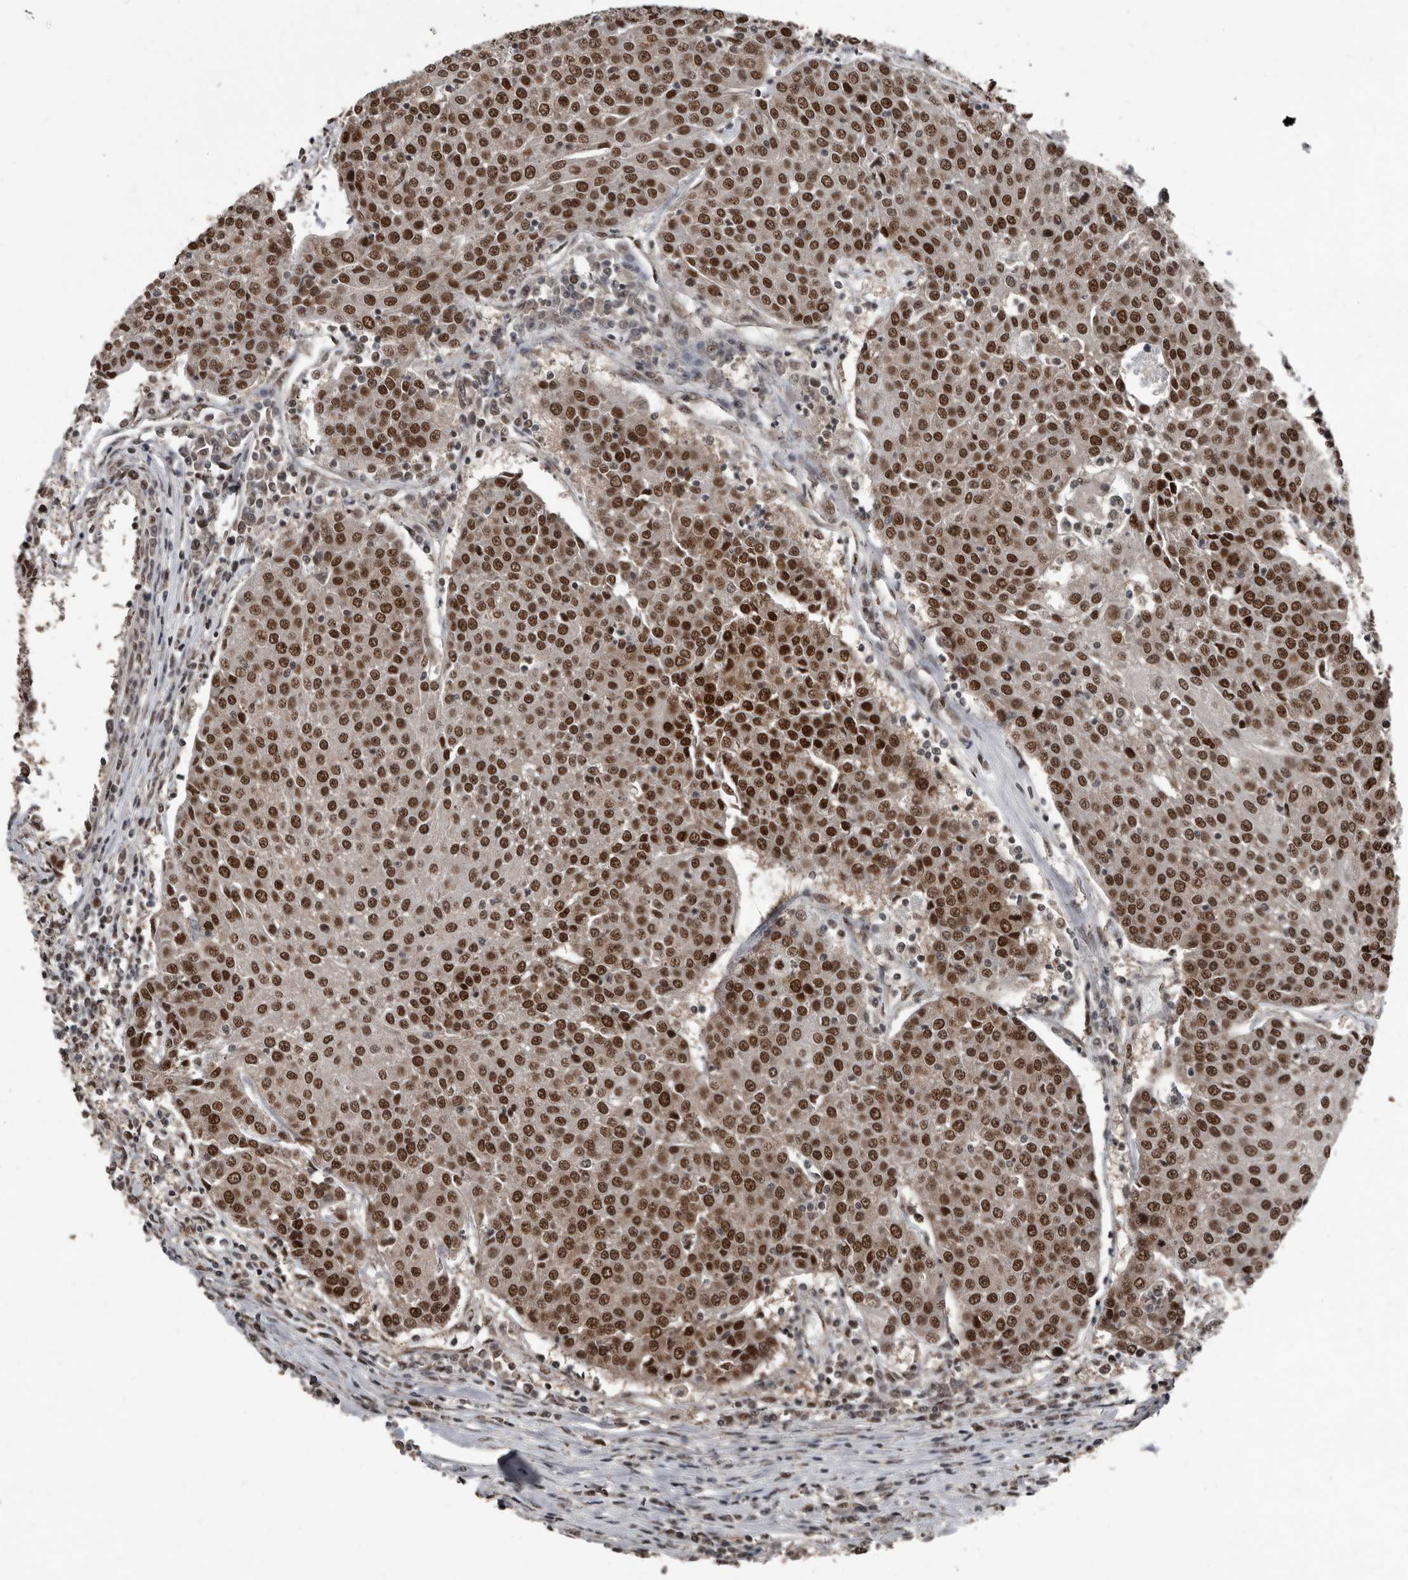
{"staining": {"intensity": "strong", "quantity": ">75%", "location": "nuclear"}, "tissue": "urothelial cancer", "cell_type": "Tumor cells", "image_type": "cancer", "snomed": [{"axis": "morphology", "description": "Urothelial carcinoma, High grade"}, {"axis": "topography", "description": "Urinary bladder"}], "caption": "A high amount of strong nuclear staining is identified in approximately >75% of tumor cells in urothelial carcinoma (high-grade) tissue.", "gene": "CHD1L", "patient": {"sex": "female", "age": 85}}